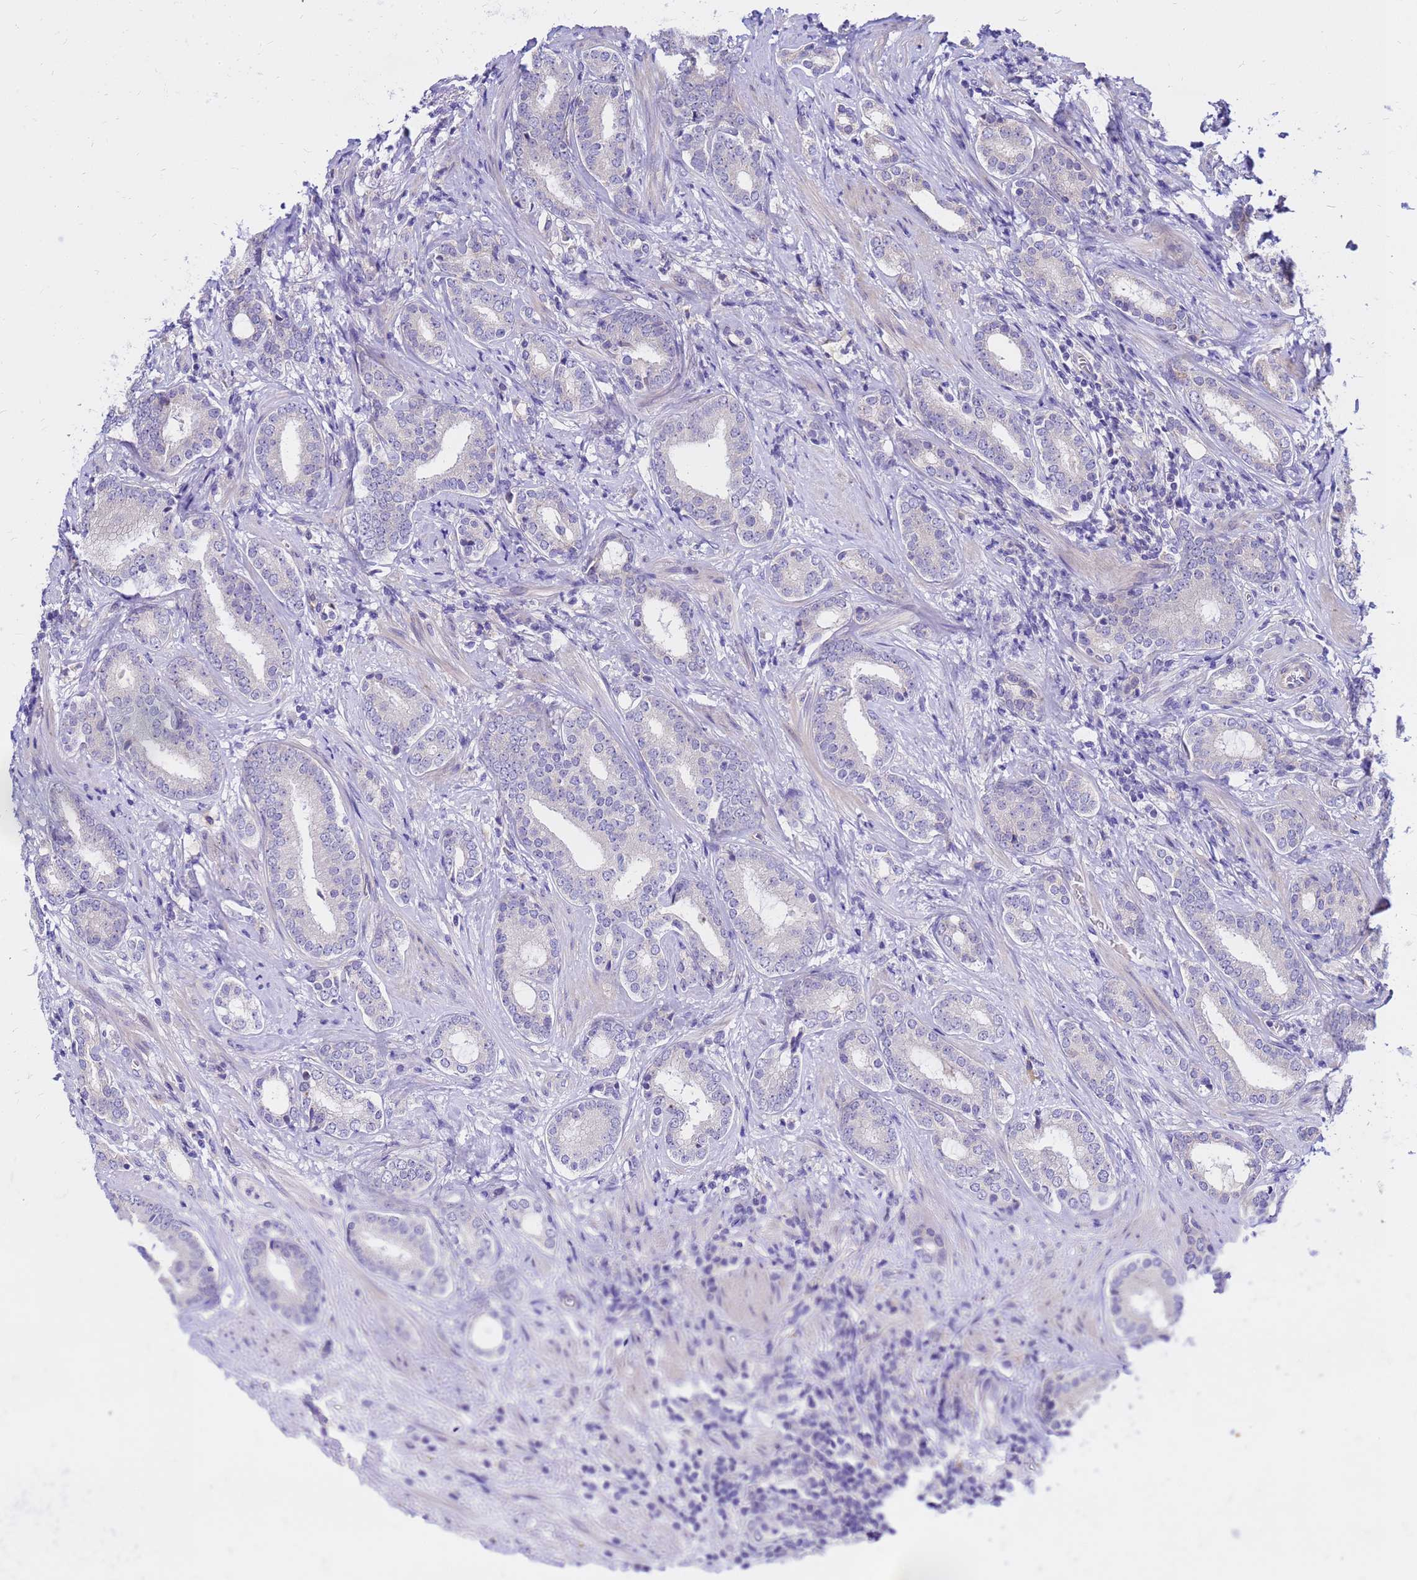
{"staining": {"intensity": "negative", "quantity": "none", "location": "none"}, "tissue": "prostate cancer", "cell_type": "Tumor cells", "image_type": "cancer", "snomed": [{"axis": "morphology", "description": "Adenocarcinoma, High grade"}, {"axis": "topography", "description": "Prostate"}], "caption": "This is a image of immunohistochemistry (IHC) staining of high-grade adenocarcinoma (prostate), which shows no expression in tumor cells.", "gene": "HERC5", "patient": {"sex": "male", "age": 63}}